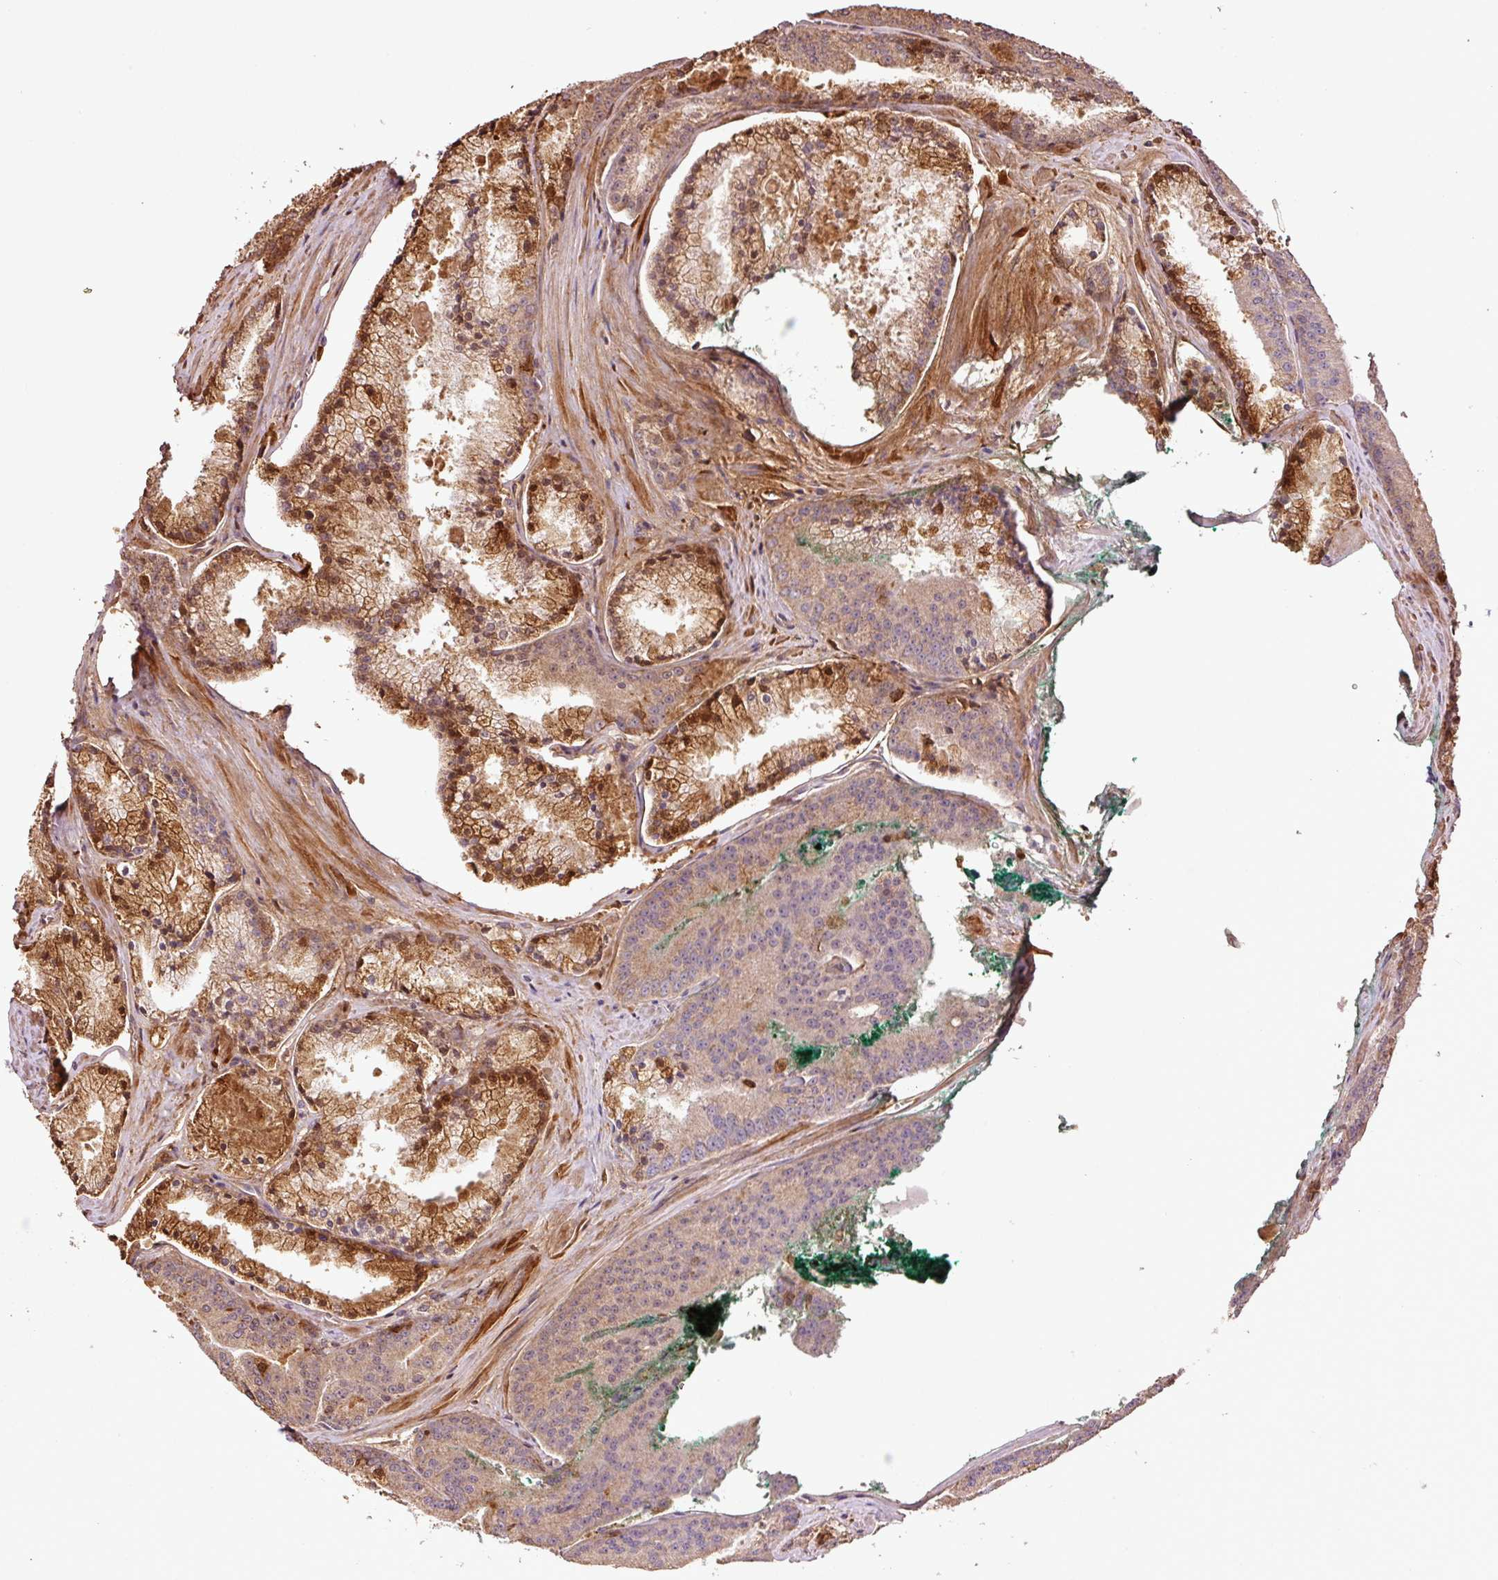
{"staining": {"intensity": "weak", "quantity": "25%-75%", "location": "cytoplasmic/membranous"}, "tissue": "prostate cancer", "cell_type": "Tumor cells", "image_type": "cancer", "snomed": [{"axis": "morphology", "description": "Adenocarcinoma, High grade"}, {"axis": "topography", "description": "Prostate"}], "caption": "This is an image of IHC staining of prostate cancer (adenocarcinoma (high-grade)), which shows weak positivity in the cytoplasmic/membranous of tumor cells.", "gene": "NID2", "patient": {"sex": "male", "age": 61}}